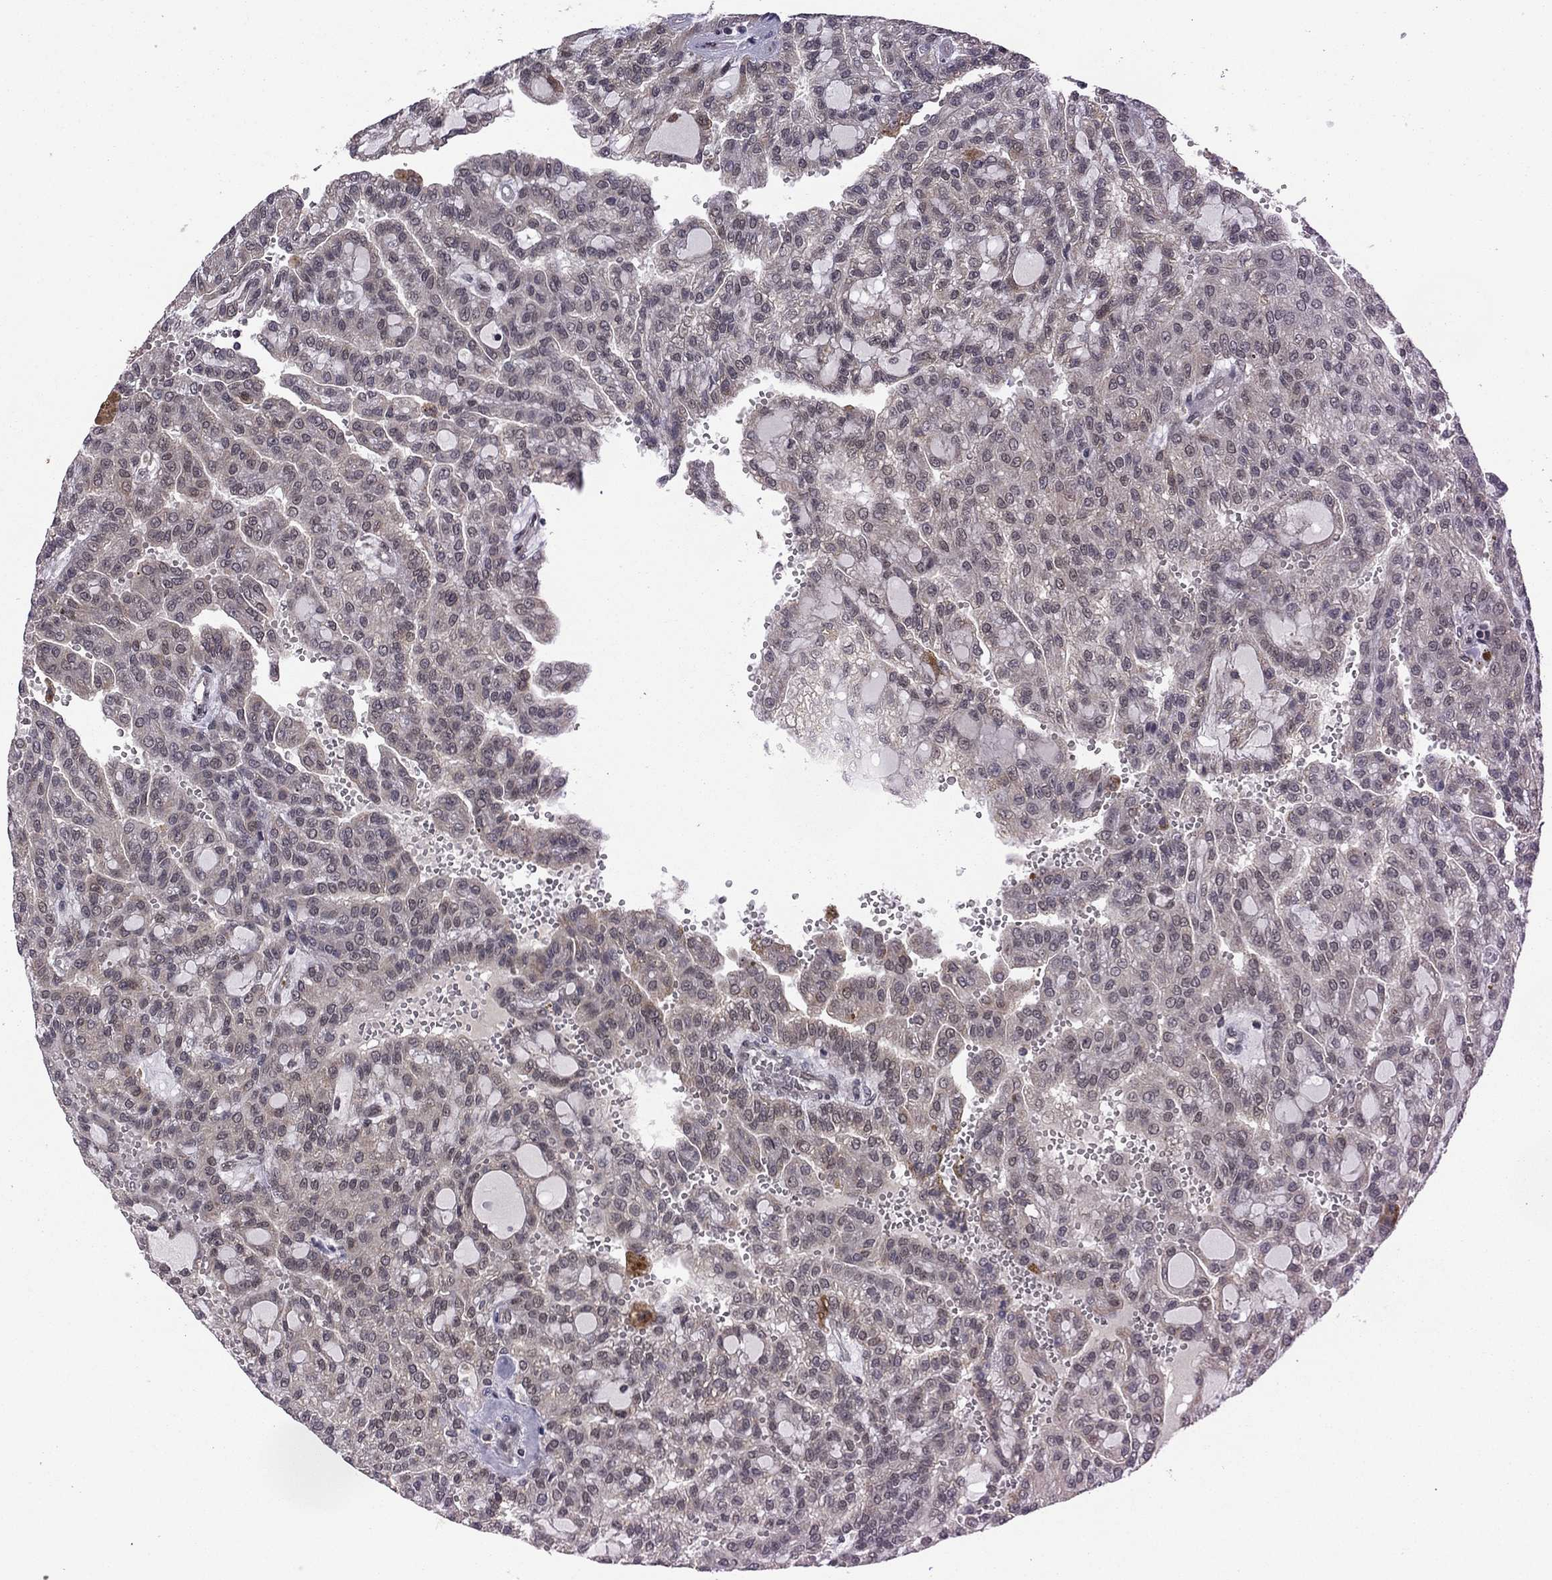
{"staining": {"intensity": "negative", "quantity": "none", "location": "none"}, "tissue": "renal cancer", "cell_type": "Tumor cells", "image_type": "cancer", "snomed": [{"axis": "morphology", "description": "Adenocarcinoma, NOS"}, {"axis": "topography", "description": "Kidney"}], "caption": "Renal adenocarcinoma was stained to show a protein in brown. There is no significant expression in tumor cells. The staining was performed using DAB to visualize the protein expression in brown, while the nuclei were stained in blue with hematoxylin (Magnification: 20x).", "gene": "GPAA1", "patient": {"sex": "male", "age": 63}}